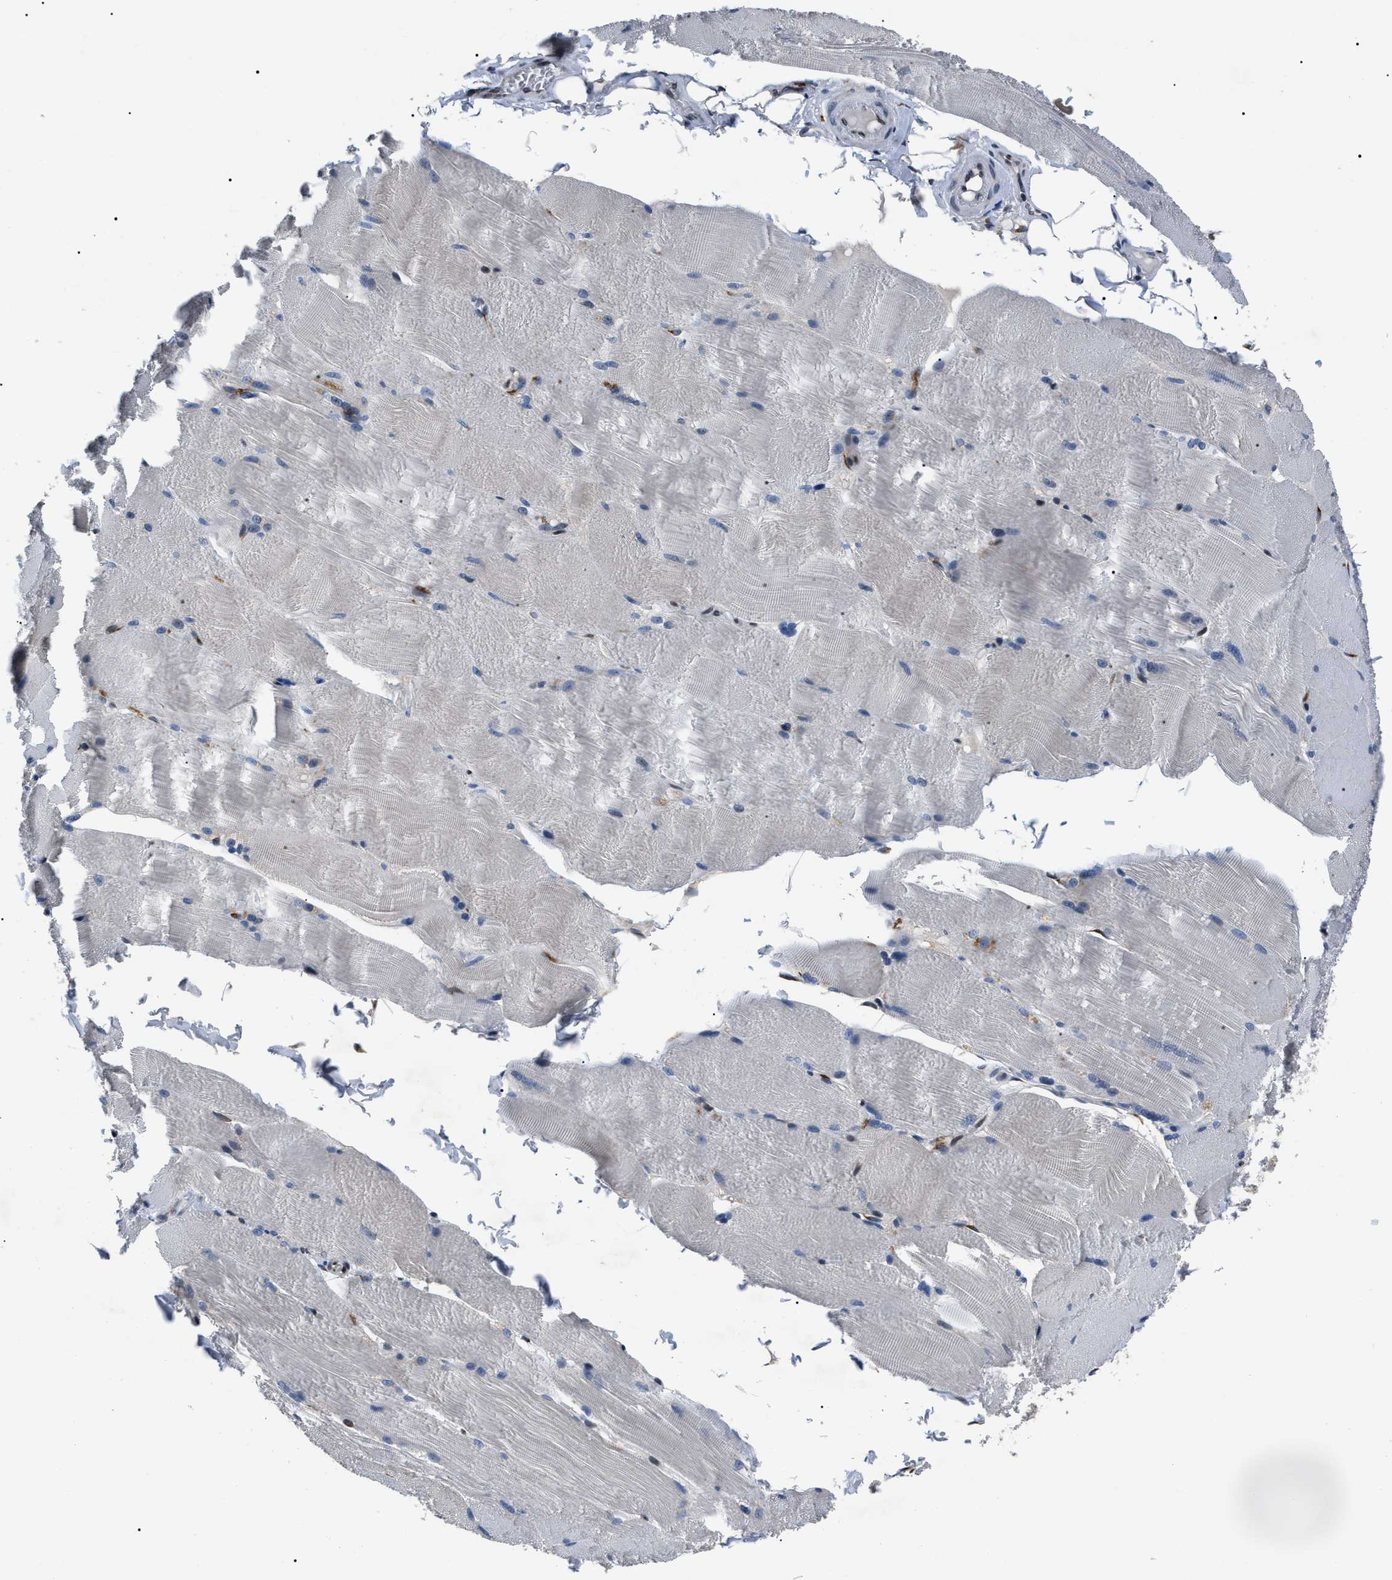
{"staining": {"intensity": "negative", "quantity": "none", "location": "none"}, "tissue": "skeletal muscle", "cell_type": "Myocytes", "image_type": "normal", "snomed": [{"axis": "morphology", "description": "Normal tissue, NOS"}, {"axis": "topography", "description": "Skin"}, {"axis": "topography", "description": "Skeletal muscle"}], "caption": "Micrograph shows no significant protein positivity in myocytes of benign skeletal muscle. (DAB (3,3'-diaminobenzidine) immunohistochemistry (IHC), high magnification).", "gene": "LRRC14", "patient": {"sex": "male", "age": 83}}